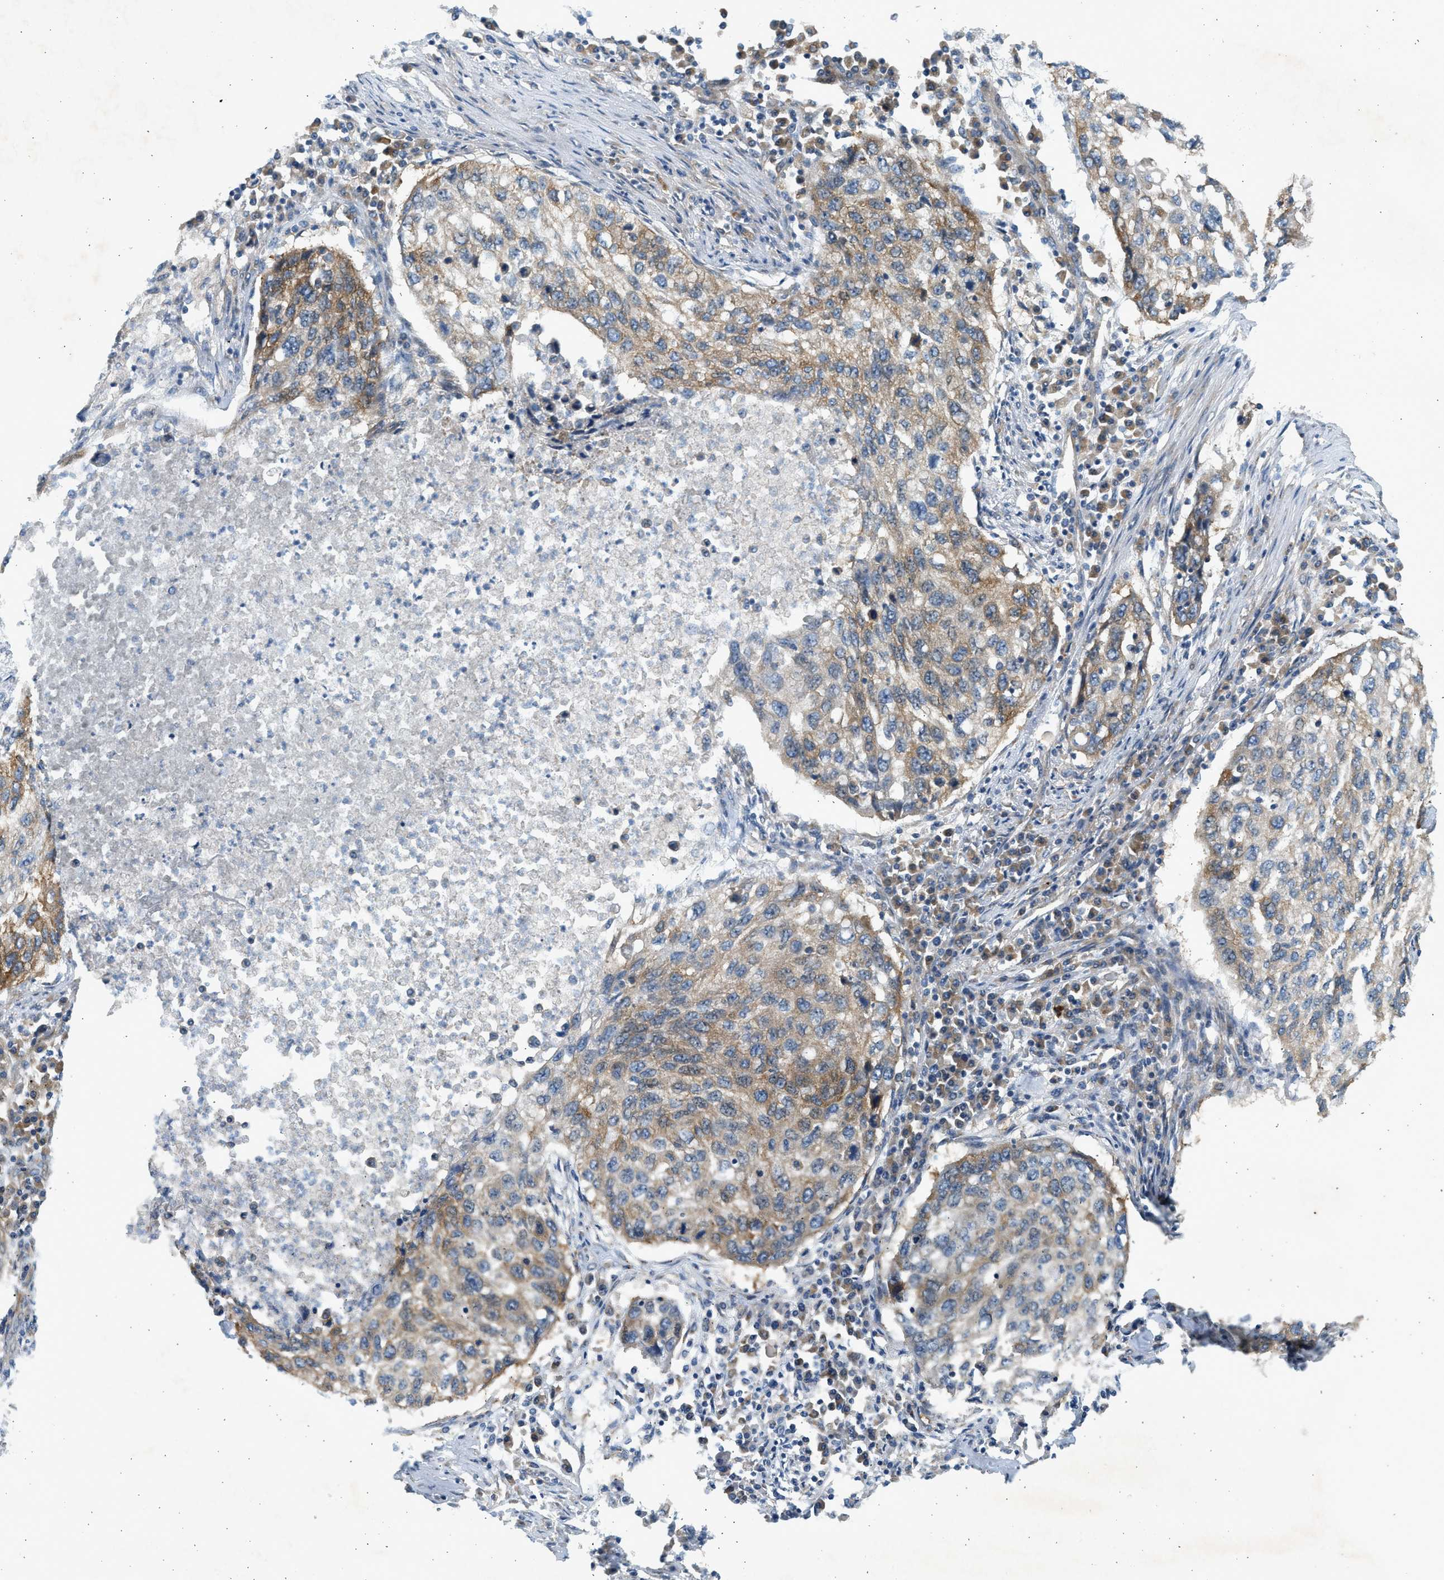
{"staining": {"intensity": "moderate", "quantity": "25%-75%", "location": "cytoplasmic/membranous"}, "tissue": "lung cancer", "cell_type": "Tumor cells", "image_type": "cancer", "snomed": [{"axis": "morphology", "description": "Squamous cell carcinoma, NOS"}, {"axis": "topography", "description": "Lung"}], "caption": "Protein expression analysis of human lung squamous cell carcinoma reveals moderate cytoplasmic/membranous expression in about 25%-75% of tumor cells.", "gene": "KDELR2", "patient": {"sex": "female", "age": 63}}